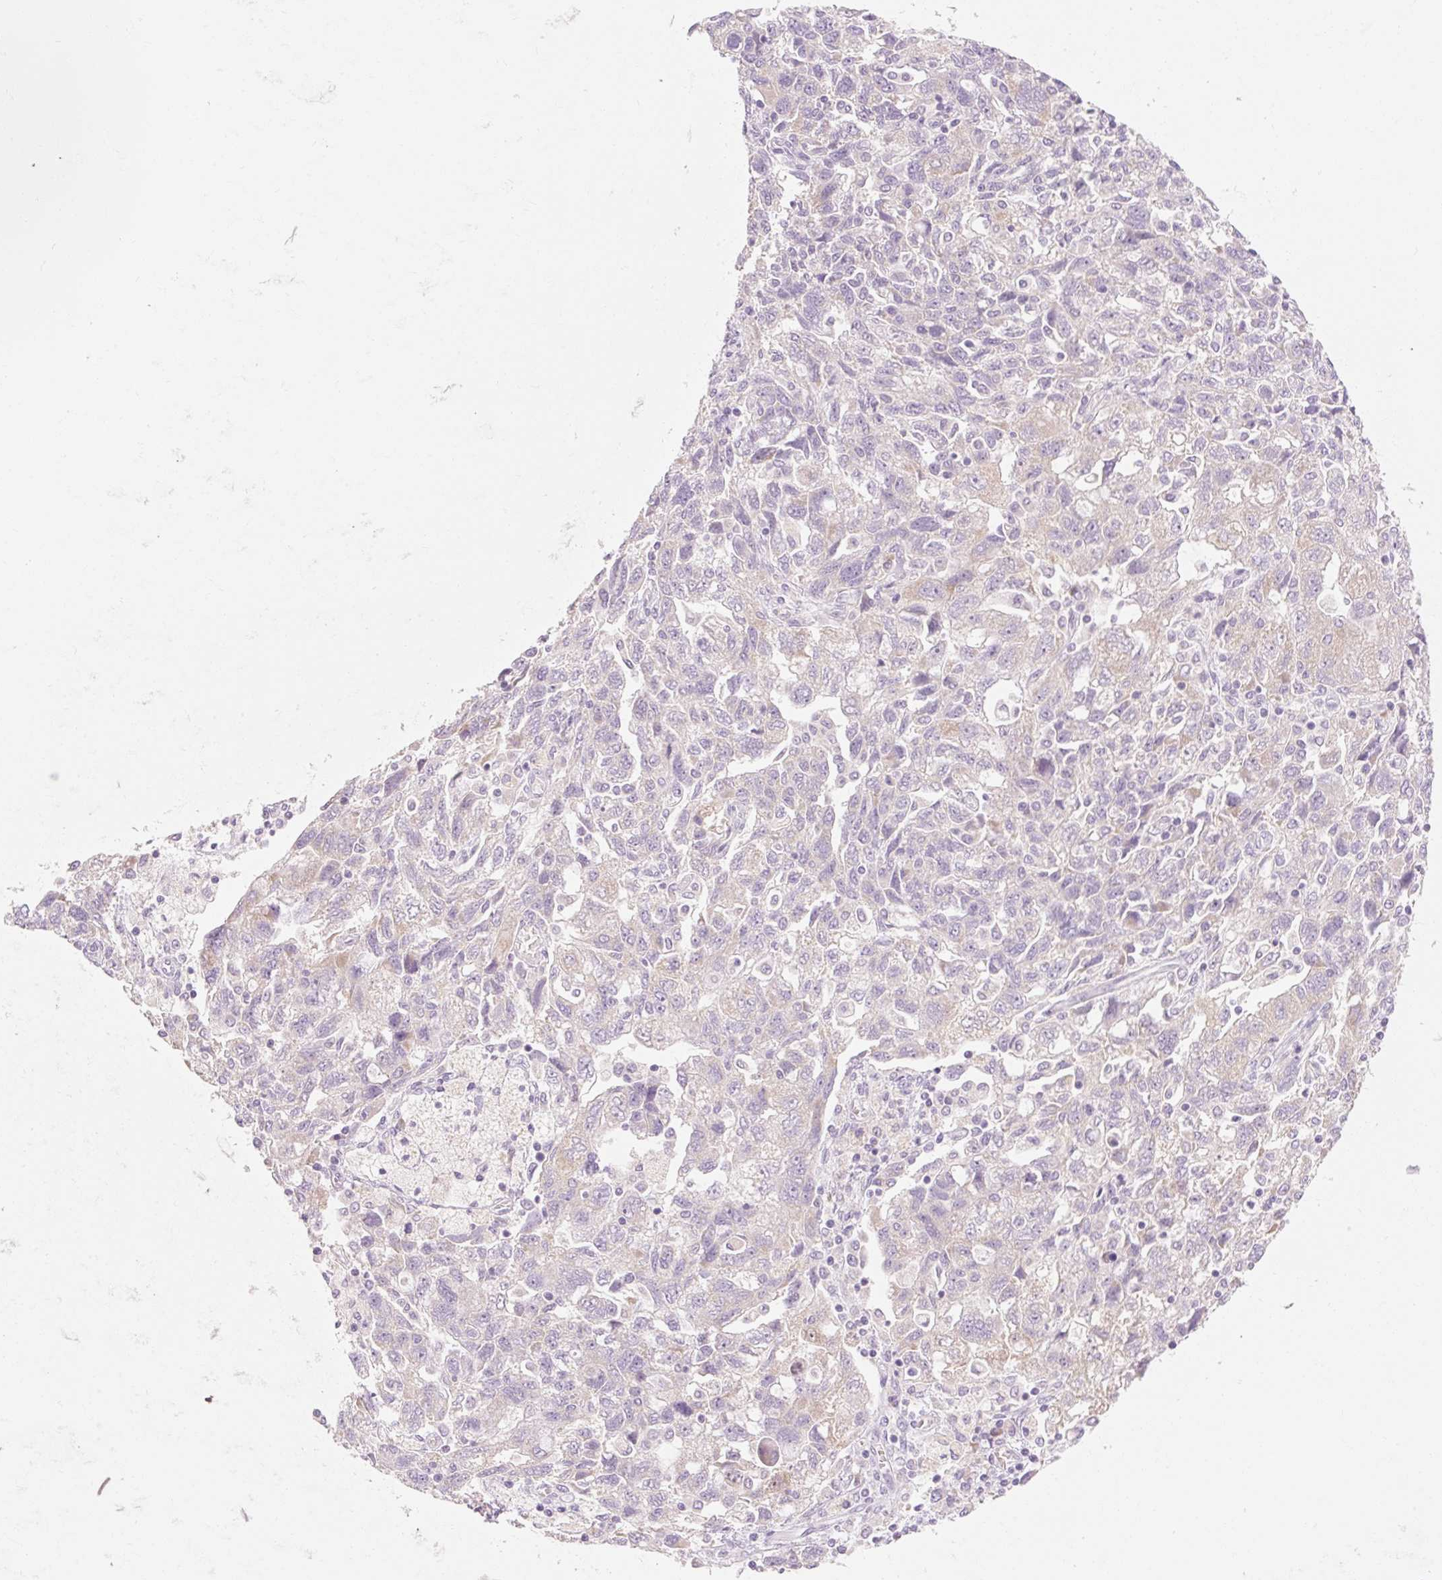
{"staining": {"intensity": "negative", "quantity": "none", "location": "none"}, "tissue": "ovarian cancer", "cell_type": "Tumor cells", "image_type": "cancer", "snomed": [{"axis": "morphology", "description": "Carcinoma, NOS"}, {"axis": "morphology", "description": "Cystadenocarcinoma, serous, NOS"}, {"axis": "topography", "description": "Ovary"}], "caption": "Immunohistochemistry micrograph of human carcinoma (ovarian) stained for a protein (brown), which displays no expression in tumor cells.", "gene": "MYO1D", "patient": {"sex": "female", "age": 69}}